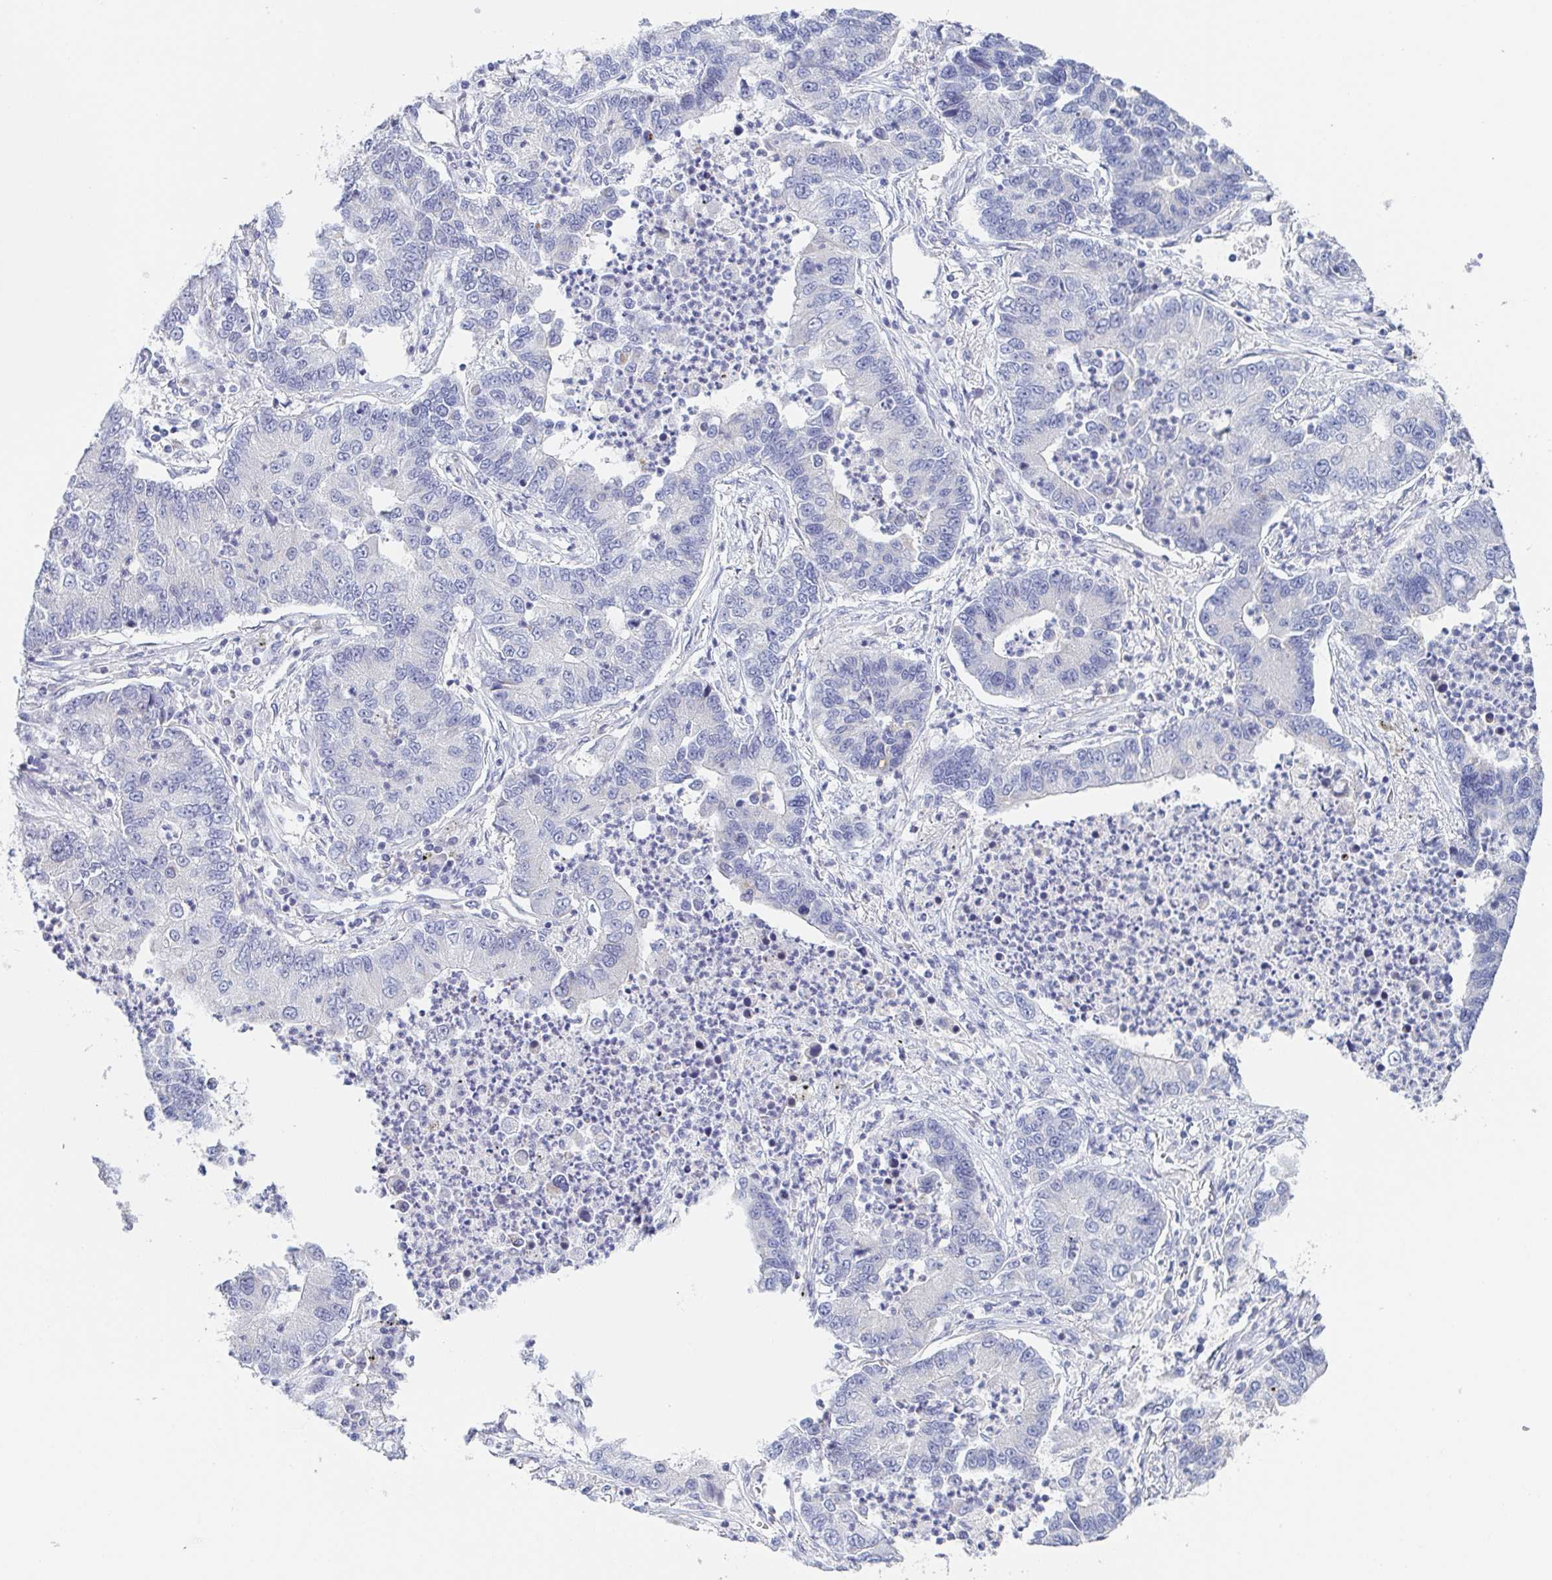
{"staining": {"intensity": "negative", "quantity": "none", "location": "none"}, "tissue": "lung cancer", "cell_type": "Tumor cells", "image_type": "cancer", "snomed": [{"axis": "morphology", "description": "Adenocarcinoma, NOS"}, {"axis": "topography", "description": "Lung"}], "caption": "An image of human lung cancer (adenocarcinoma) is negative for staining in tumor cells.", "gene": "RHOV", "patient": {"sex": "female", "age": 57}}